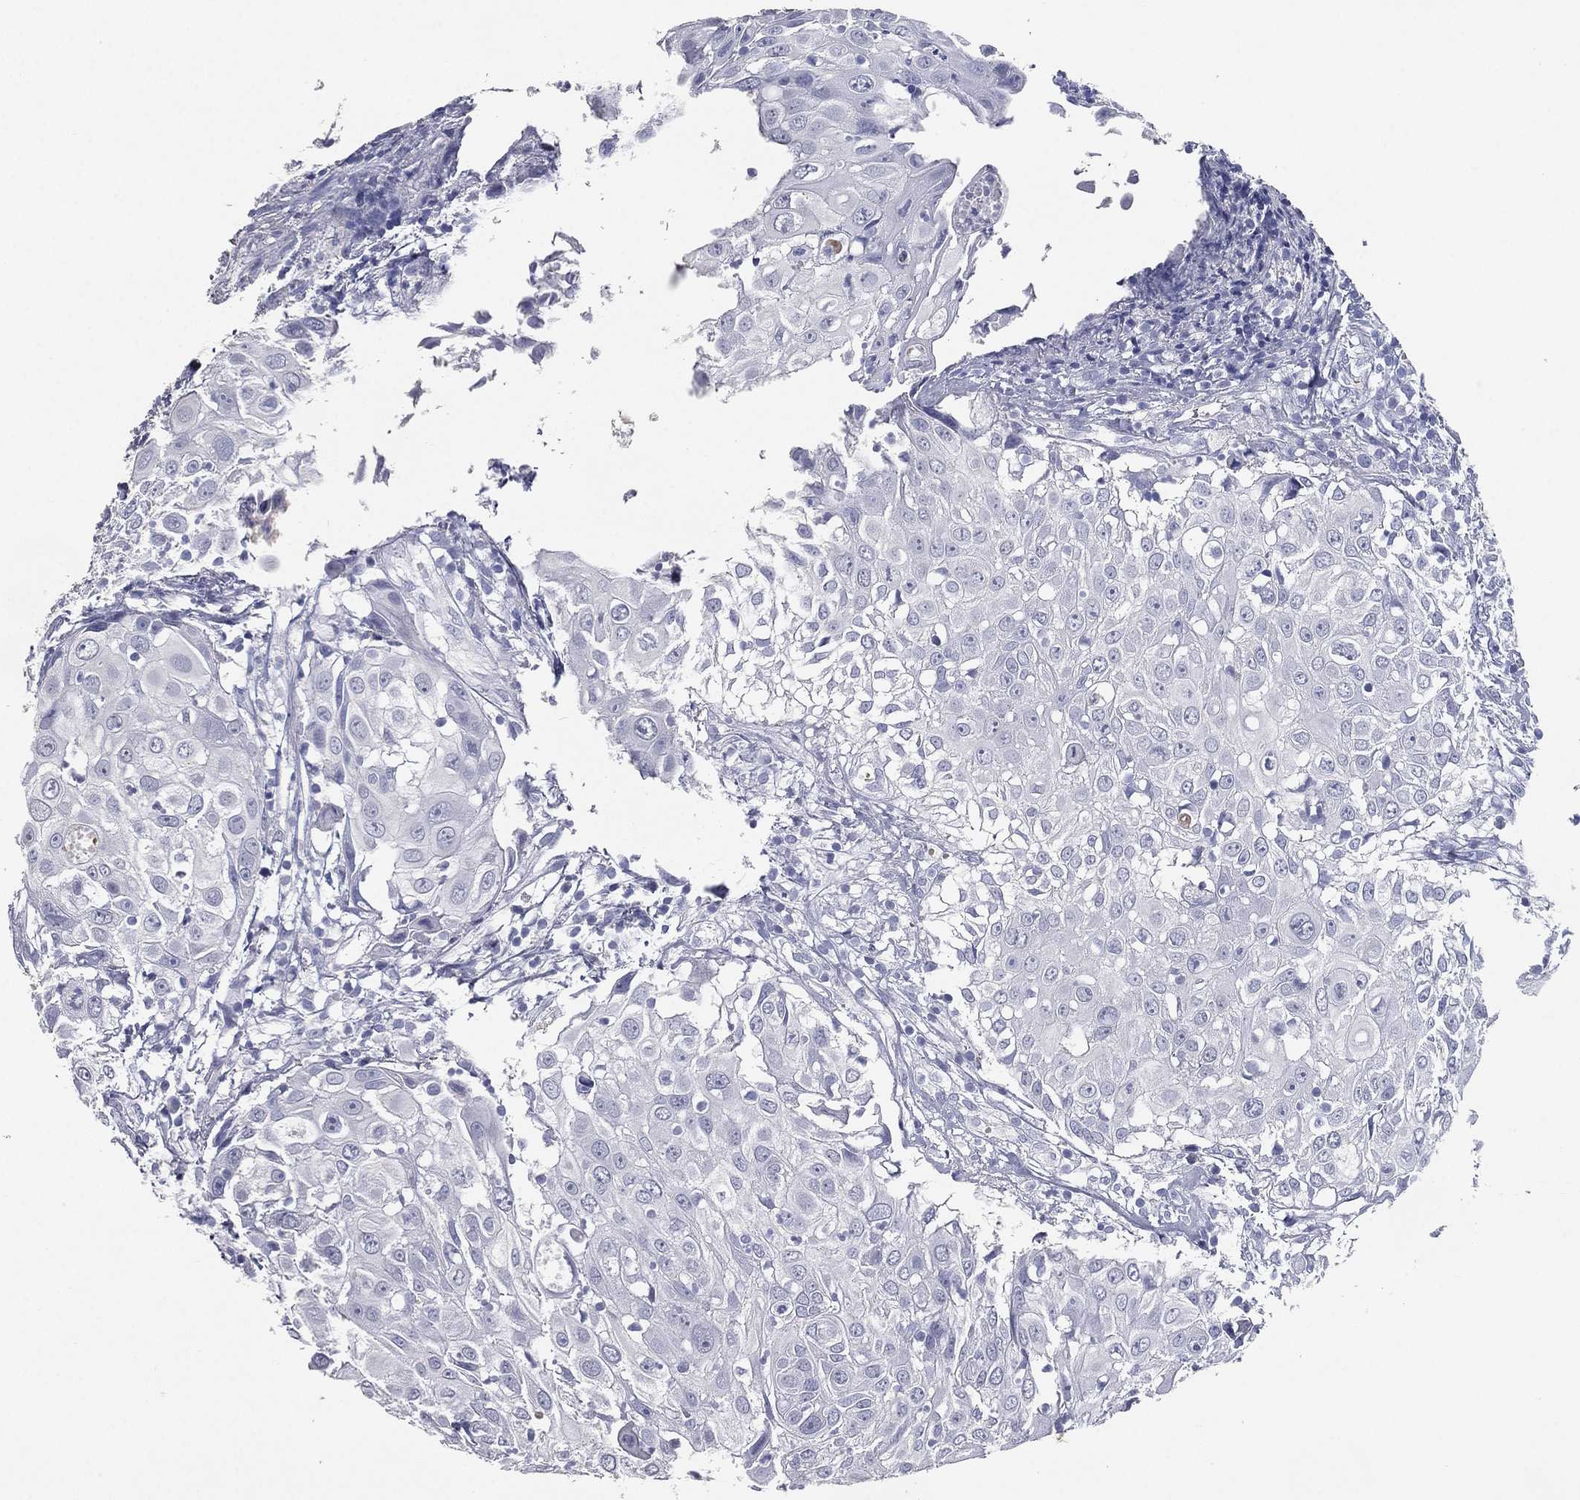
{"staining": {"intensity": "negative", "quantity": "none", "location": "none"}, "tissue": "urothelial cancer", "cell_type": "Tumor cells", "image_type": "cancer", "snomed": [{"axis": "morphology", "description": "Urothelial carcinoma, High grade"}, {"axis": "topography", "description": "Urinary bladder"}], "caption": "Tumor cells are negative for brown protein staining in high-grade urothelial carcinoma.", "gene": "ESX1", "patient": {"sex": "female", "age": 79}}